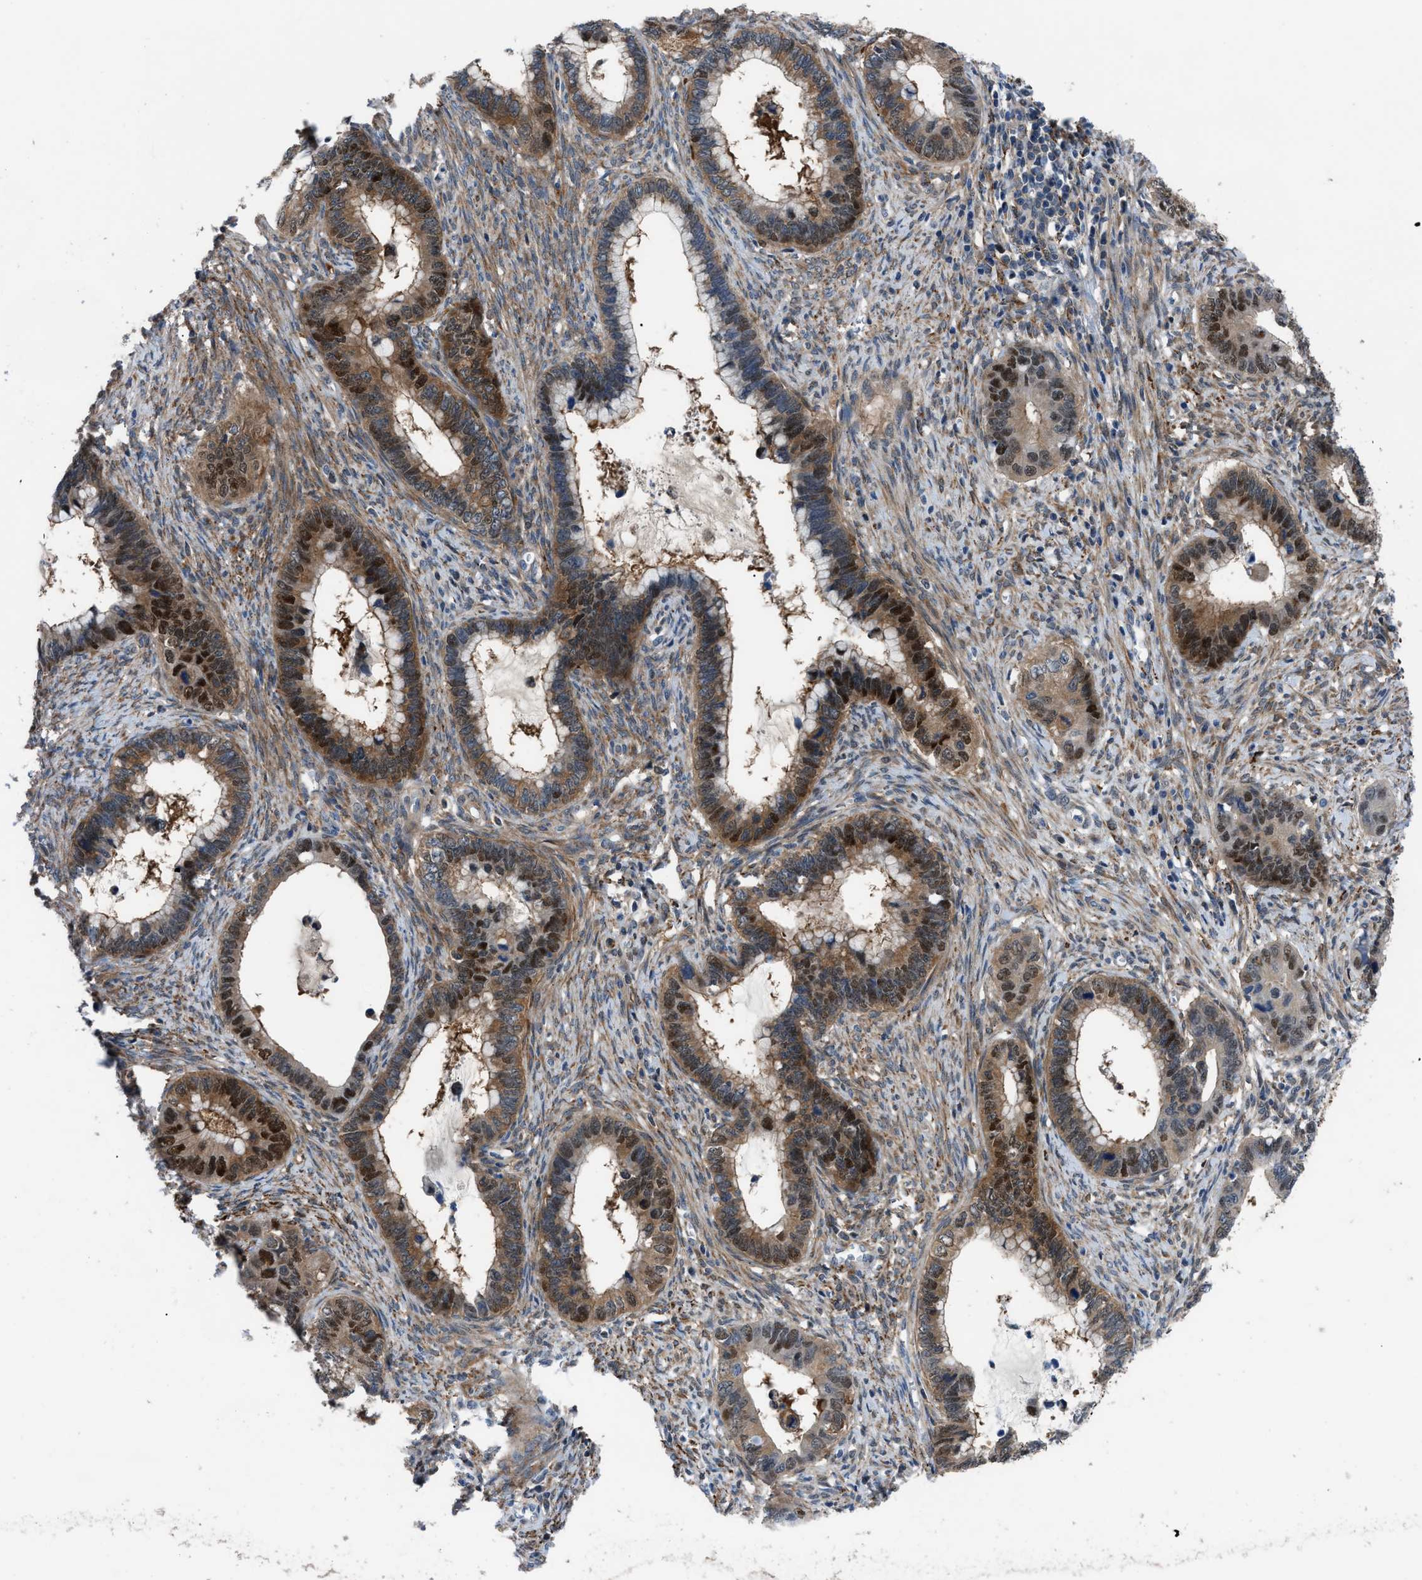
{"staining": {"intensity": "moderate", "quantity": ">75%", "location": "cytoplasmic/membranous,nuclear"}, "tissue": "cervical cancer", "cell_type": "Tumor cells", "image_type": "cancer", "snomed": [{"axis": "morphology", "description": "Adenocarcinoma, NOS"}, {"axis": "topography", "description": "Cervix"}], "caption": "Immunohistochemical staining of cervical cancer demonstrates medium levels of moderate cytoplasmic/membranous and nuclear protein positivity in approximately >75% of tumor cells. The staining was performed using DAB (3,3'-diaminobenzidine) to visualize the protein expression in brown, while the nuclei were stained in blue with hematoxylin (Magnification: 20x).", "gene": "TMEM45B", "patient": {"sex": "female", "age": 44}}